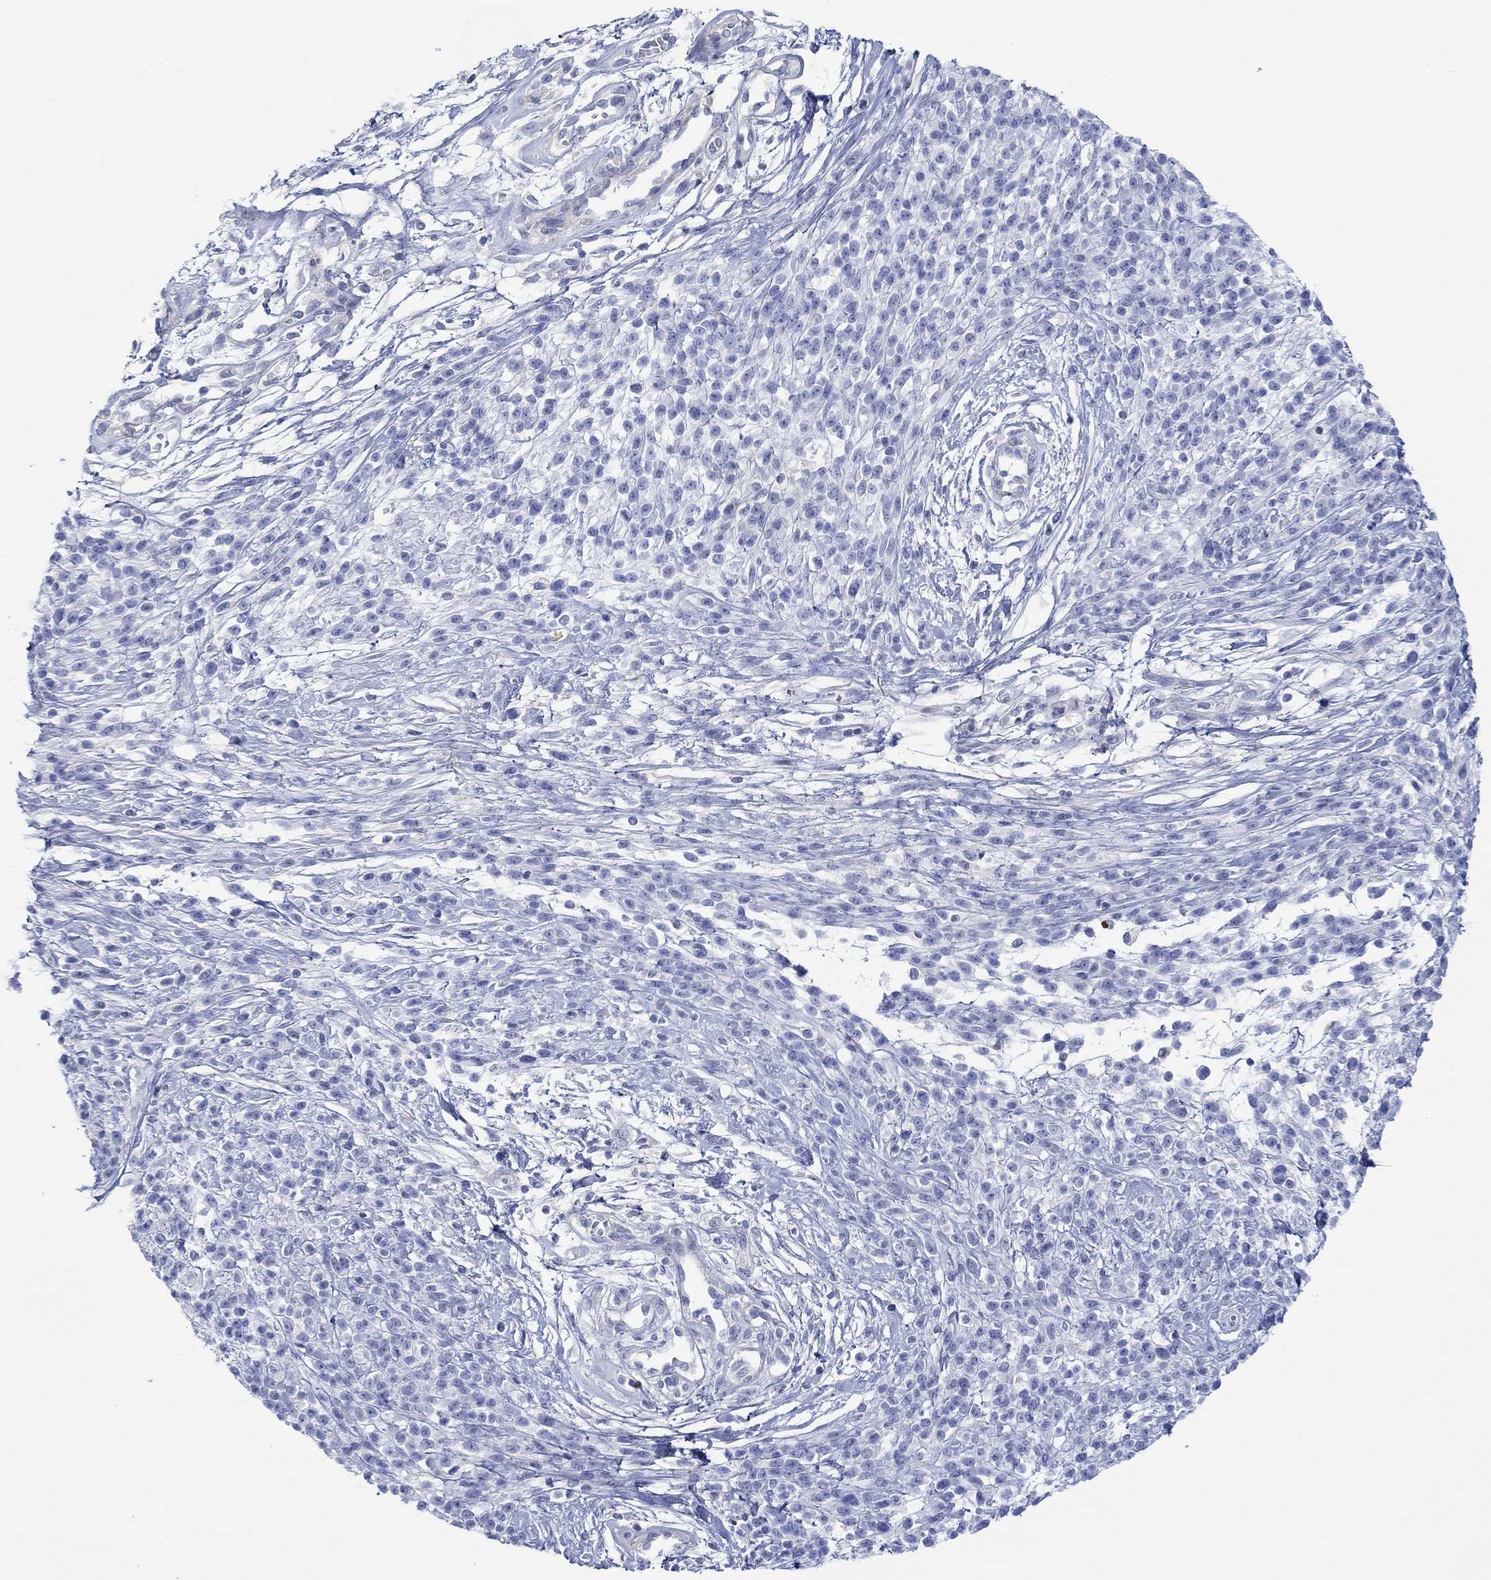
{"staining": {"intensity": "negative", "quantity": "none", "location": "none"}, "tissue": "melanoma", "cell_type": "Tumor cells", "image_type": "cancer", "snomed": [{"axis": "morphology", "description": "Malignant melanoma, NOS"}, {"axis": "topography", "description": "Skin"}, {"axis": "topography", "description": "Skin of trunk"}], "caption": "Tumor cells are negative for protein expression in human malignant melanoma.", "gene": "PPIL6", "patient": {"sex": "male", "age": 74}}